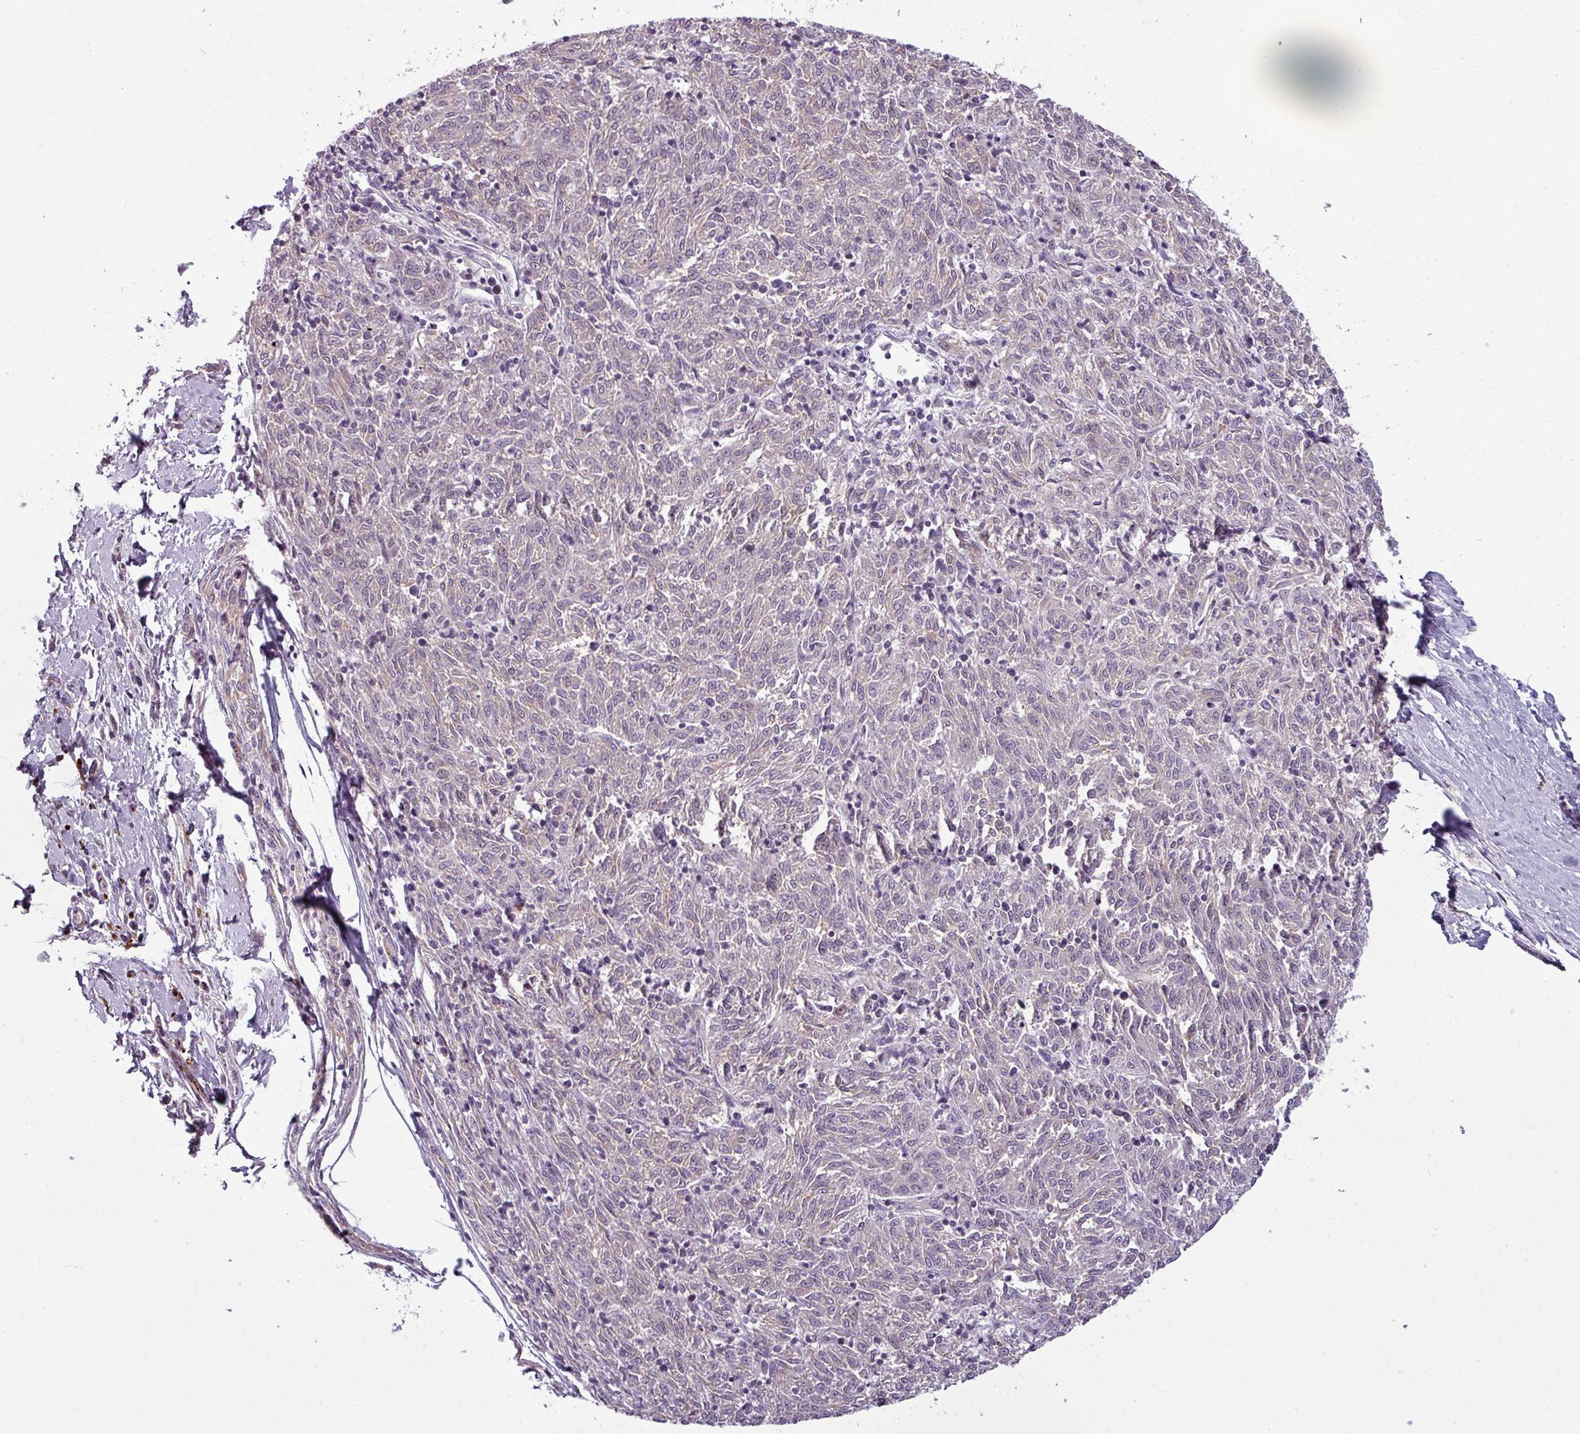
{"staining": {"intensity": "negative", "quantity": "none", "location": "none"}, "tissue": "melanoma", "cell_type": "Tumor cells", "image_type": "cancer", "snomed": [{"axis": "morphology", "description": "Malignant melanoma, NOS"}, {"axis": "topography", "description": "Skin"}], "caption": "An image of melanoma stained for a protein demonstrates no brown staining in tumor cells. Nuclei are stained in blue.", "gene": "TMEFF1", "patient": {"sex": "female", "age": 72}}